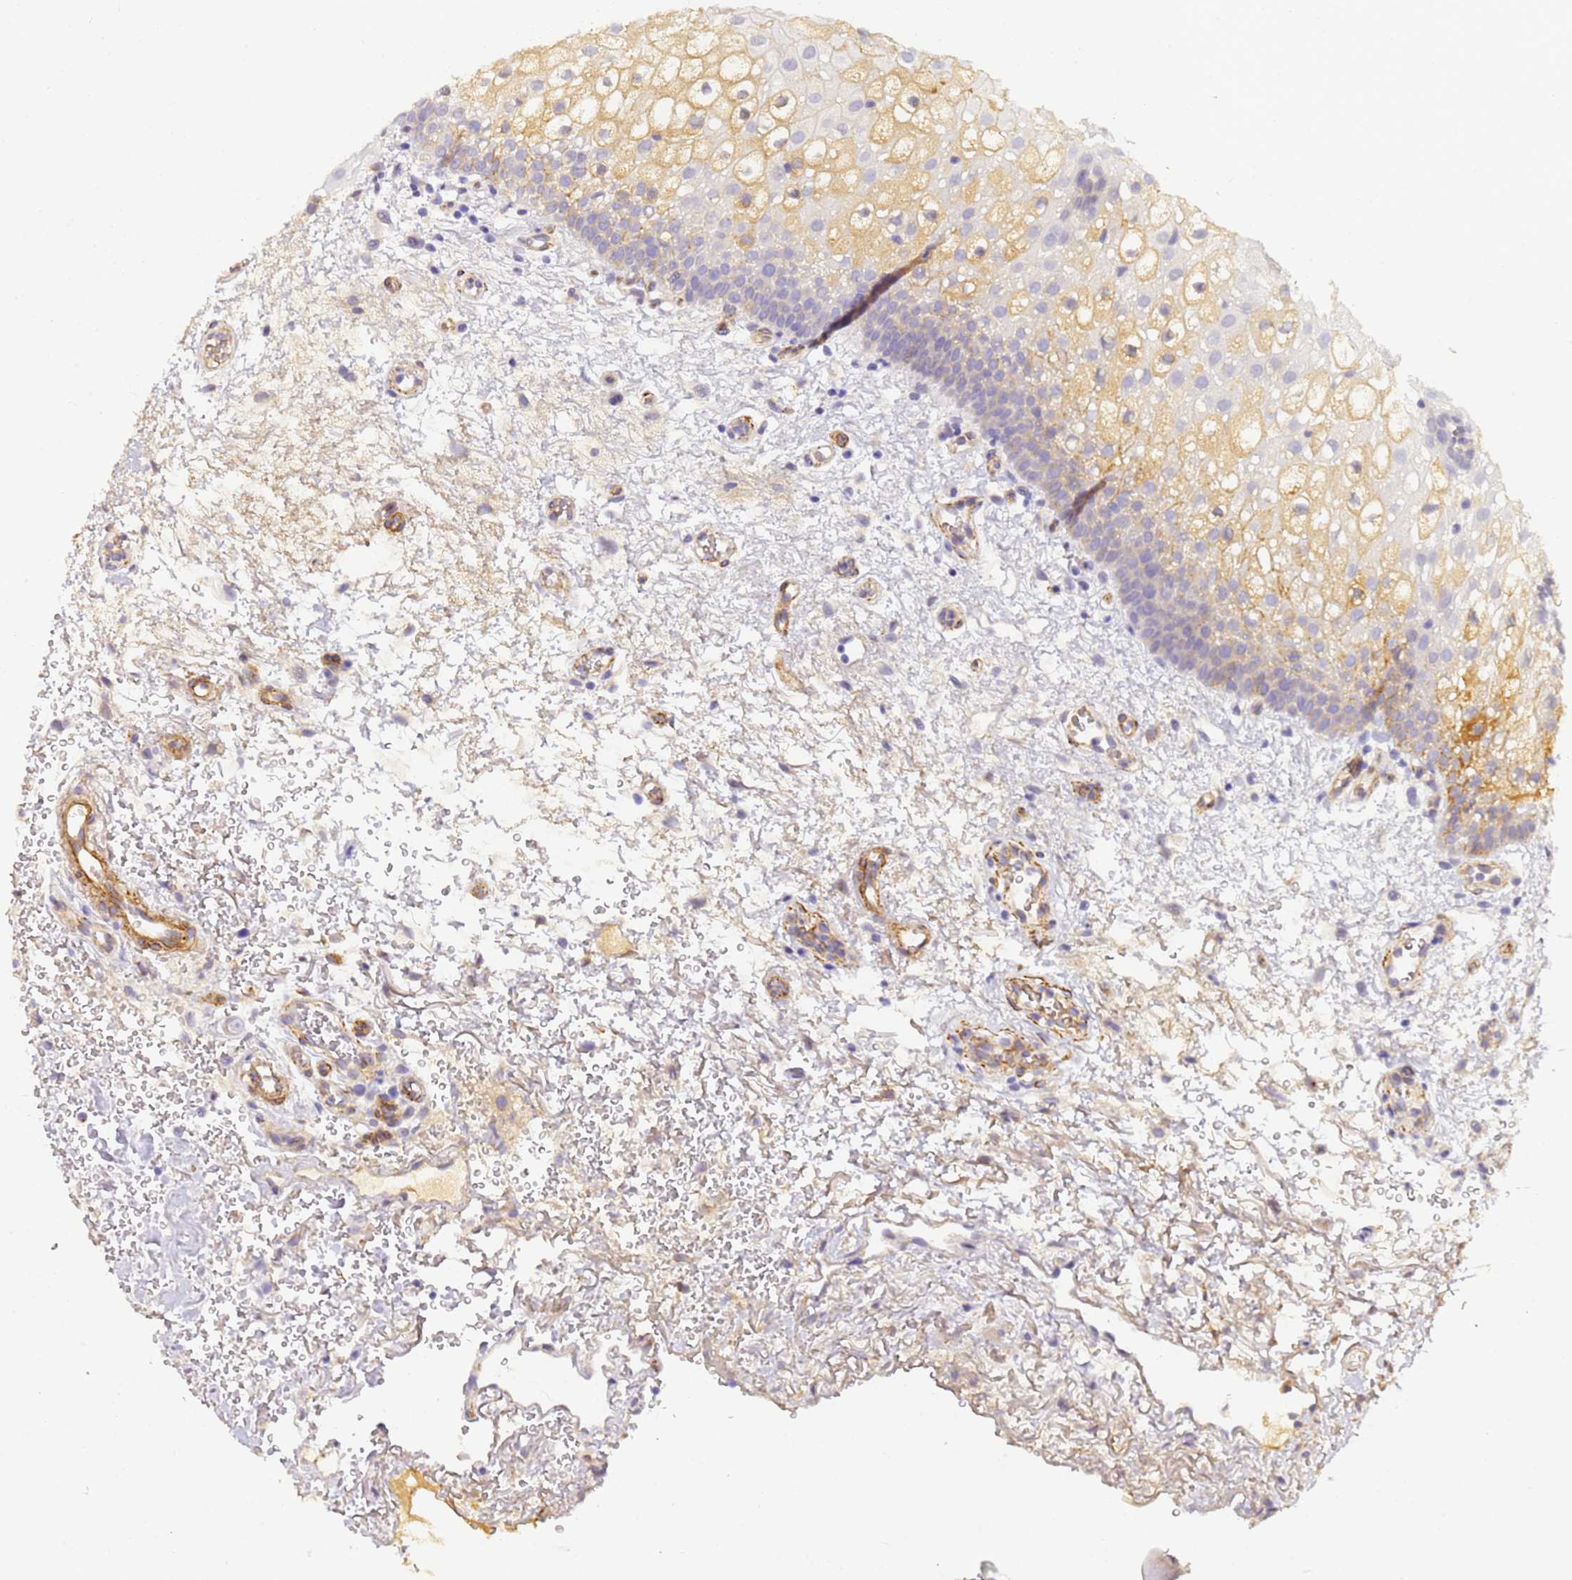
{"staining": {"intensity": "weak", "quantity": "25%-75%", "location": "cytoplasmic/membranous,nuclear"}, "tissue": "oral mucosa", "cell_type": "Squamous epithelial cells", "image_type": "normal", "snomed": [{"axis": "morphology", "description": "Normal tissue, NOS"}, {"axis": "morphology", "description": "Squamous cell carcinoma, NOS"}, {"axis": "topography", "description": "Oral tissue"}, {"axis": "topography", "description": "Head-Neck"}], "caption": "There is low levels of weak cytoplasmic/membranous,nuclear expression in squamous epithelial cells of unremarkable oral mucosa, as demonstrated by immunohistochemical staining (brown color).", "gene": "CFHR1", "patient": {"sex": "male", "age": 68}}